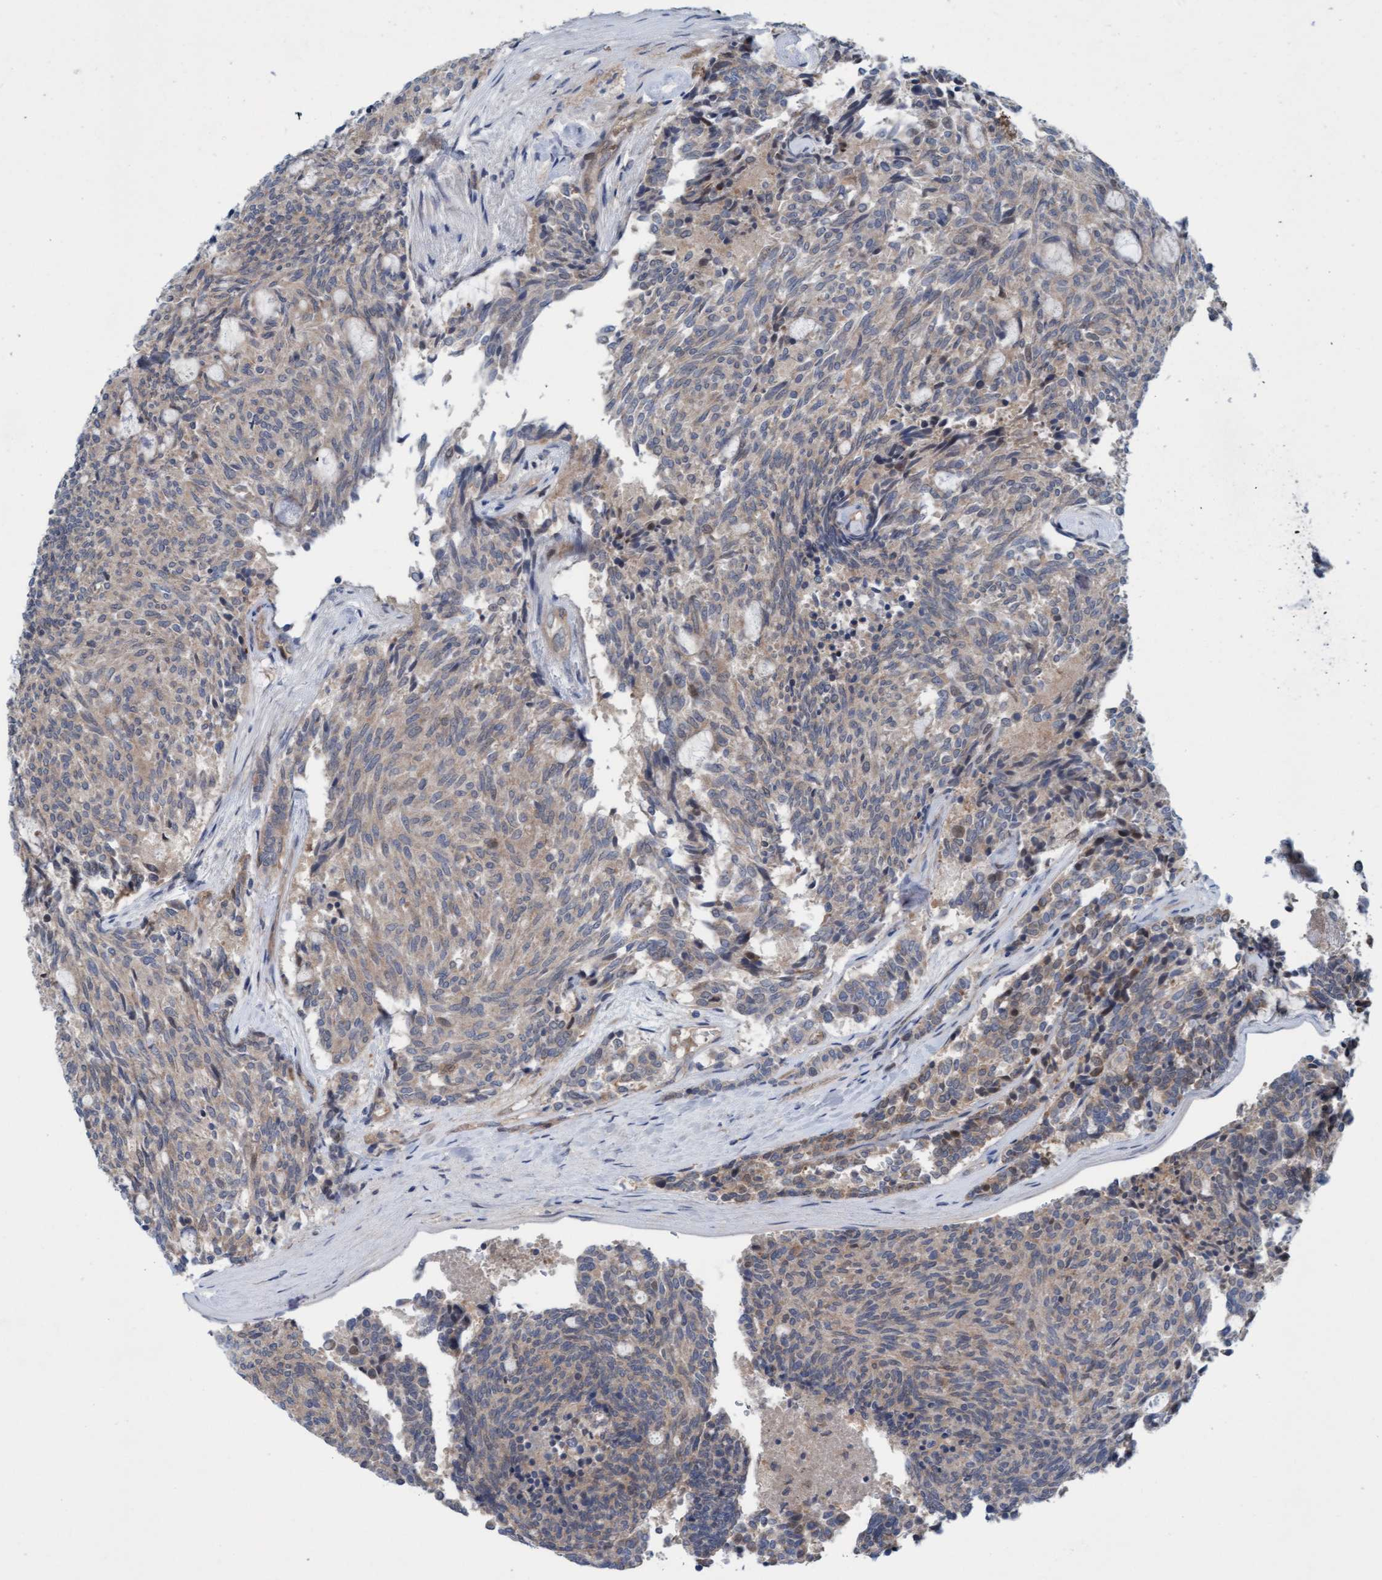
{"staining": {"intensity": "weak", "quantity": "25%-75%", "location": "cytoplasmic/membranous"}, "tissue": "carcinoid", "cell_type": "Tumor cells", "image_type": "cancer", "snomed": [{"axis": "morphology", "description": "Carcinoid, malignant, NOS"}, {"axis": "topography", "description": "Pancreas"}], "caption": "Brown immunohistochemical staining in human carcinoid demonstrates weak cytoplasmic/membranous expression in approximately 25%-75% of tumor cells. The staining was performed using DAB, with brown indicating positive protein expression. Nuclei are stained blue with hematoxylin.", "gene": "KLHL25", "patient": {"sex": "female", "age": 54}}